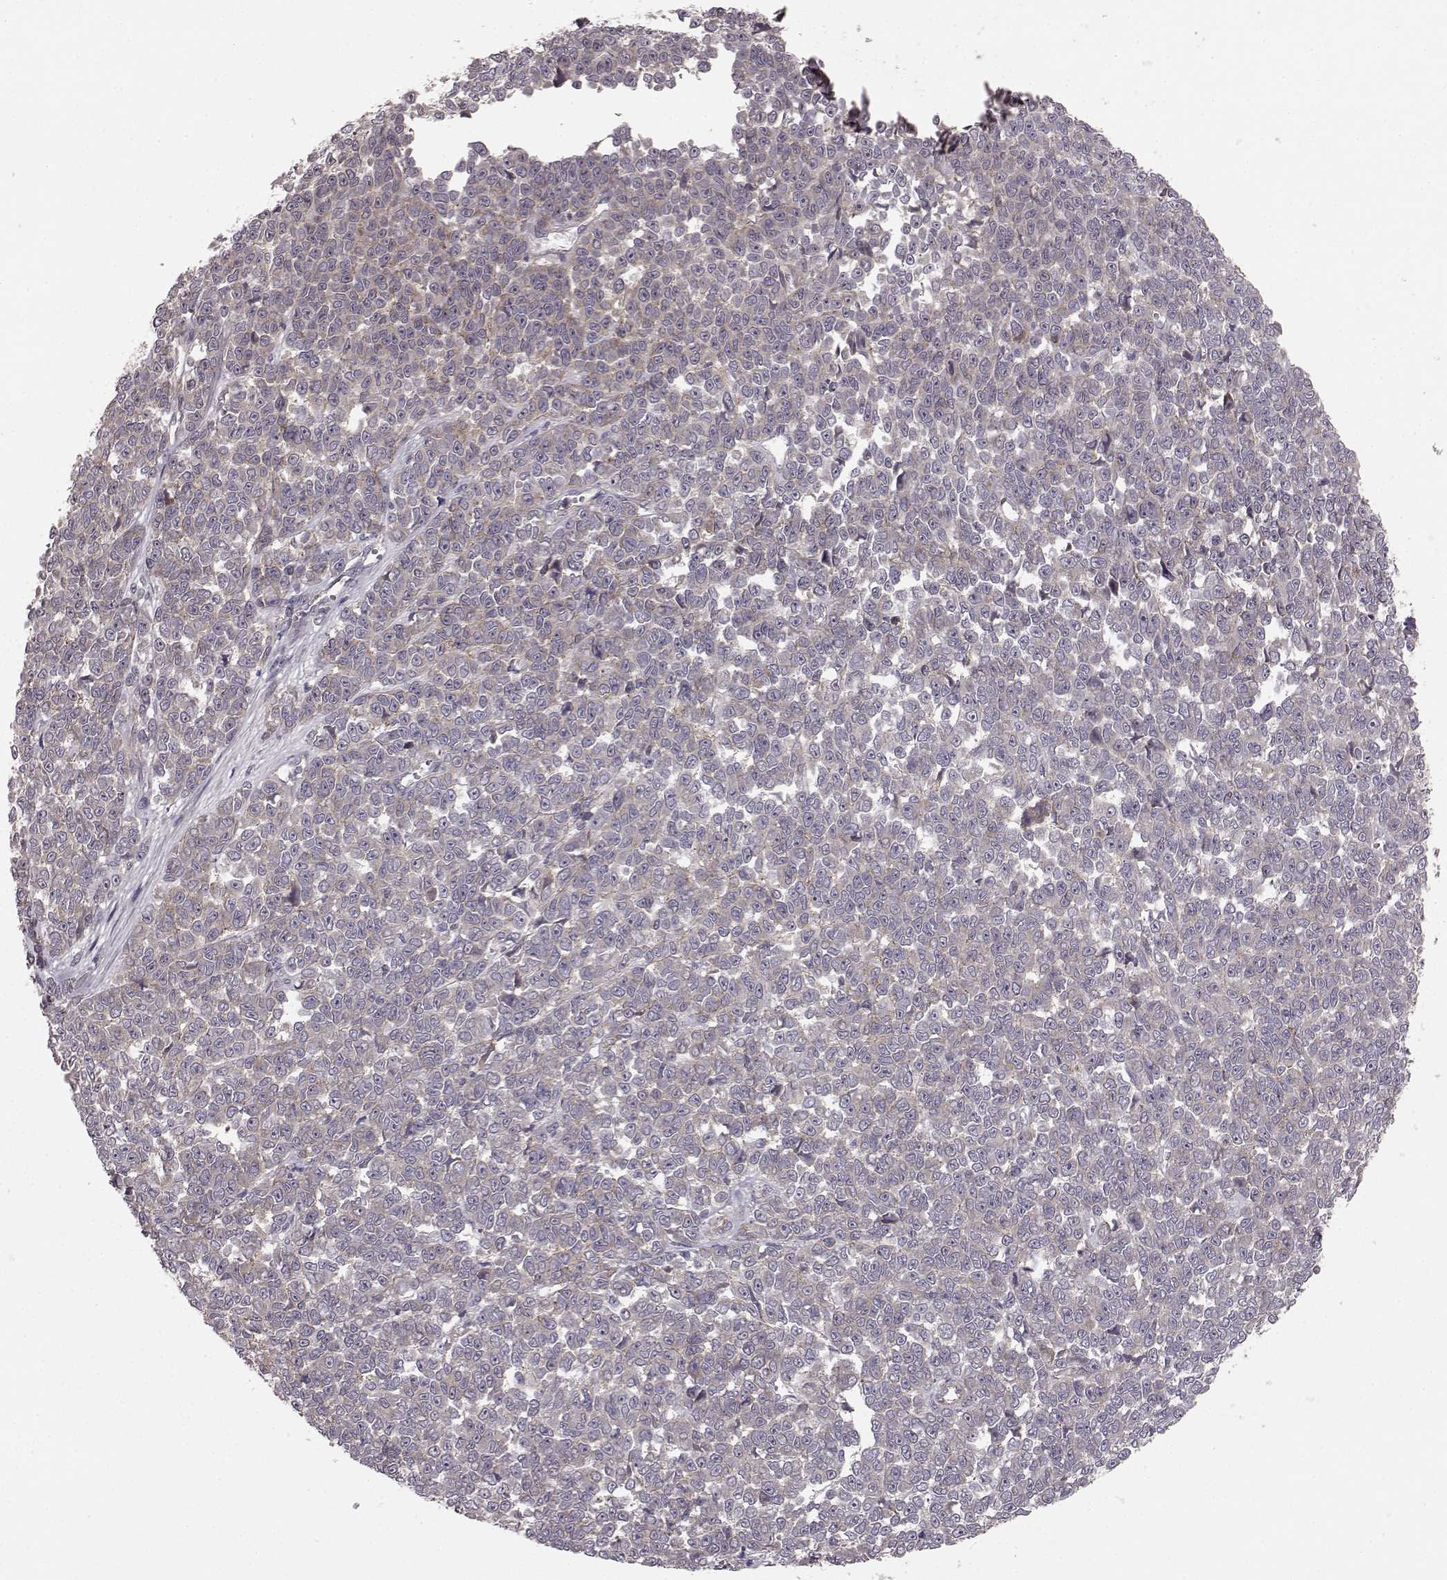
{"staining": {"intensity": "negative", "quantity": "none", "location": "none"}, "tissue": "melanoma", "cell_type": "Tumor cells", "image_type": "cancer", "snomed": [{"axis": "morphology", "description": "Malignant melanoma, NOS"}, {"axis": "topography", "description": "Skin"}], "caption": "High power microscopy photomicrograph of an immunohistochemistry micrograph of malignant melanoma, revealing no significant expression in tumor cells.", "gene": "SLC22A18", "patient": {"sex": "female", "age": 95}}